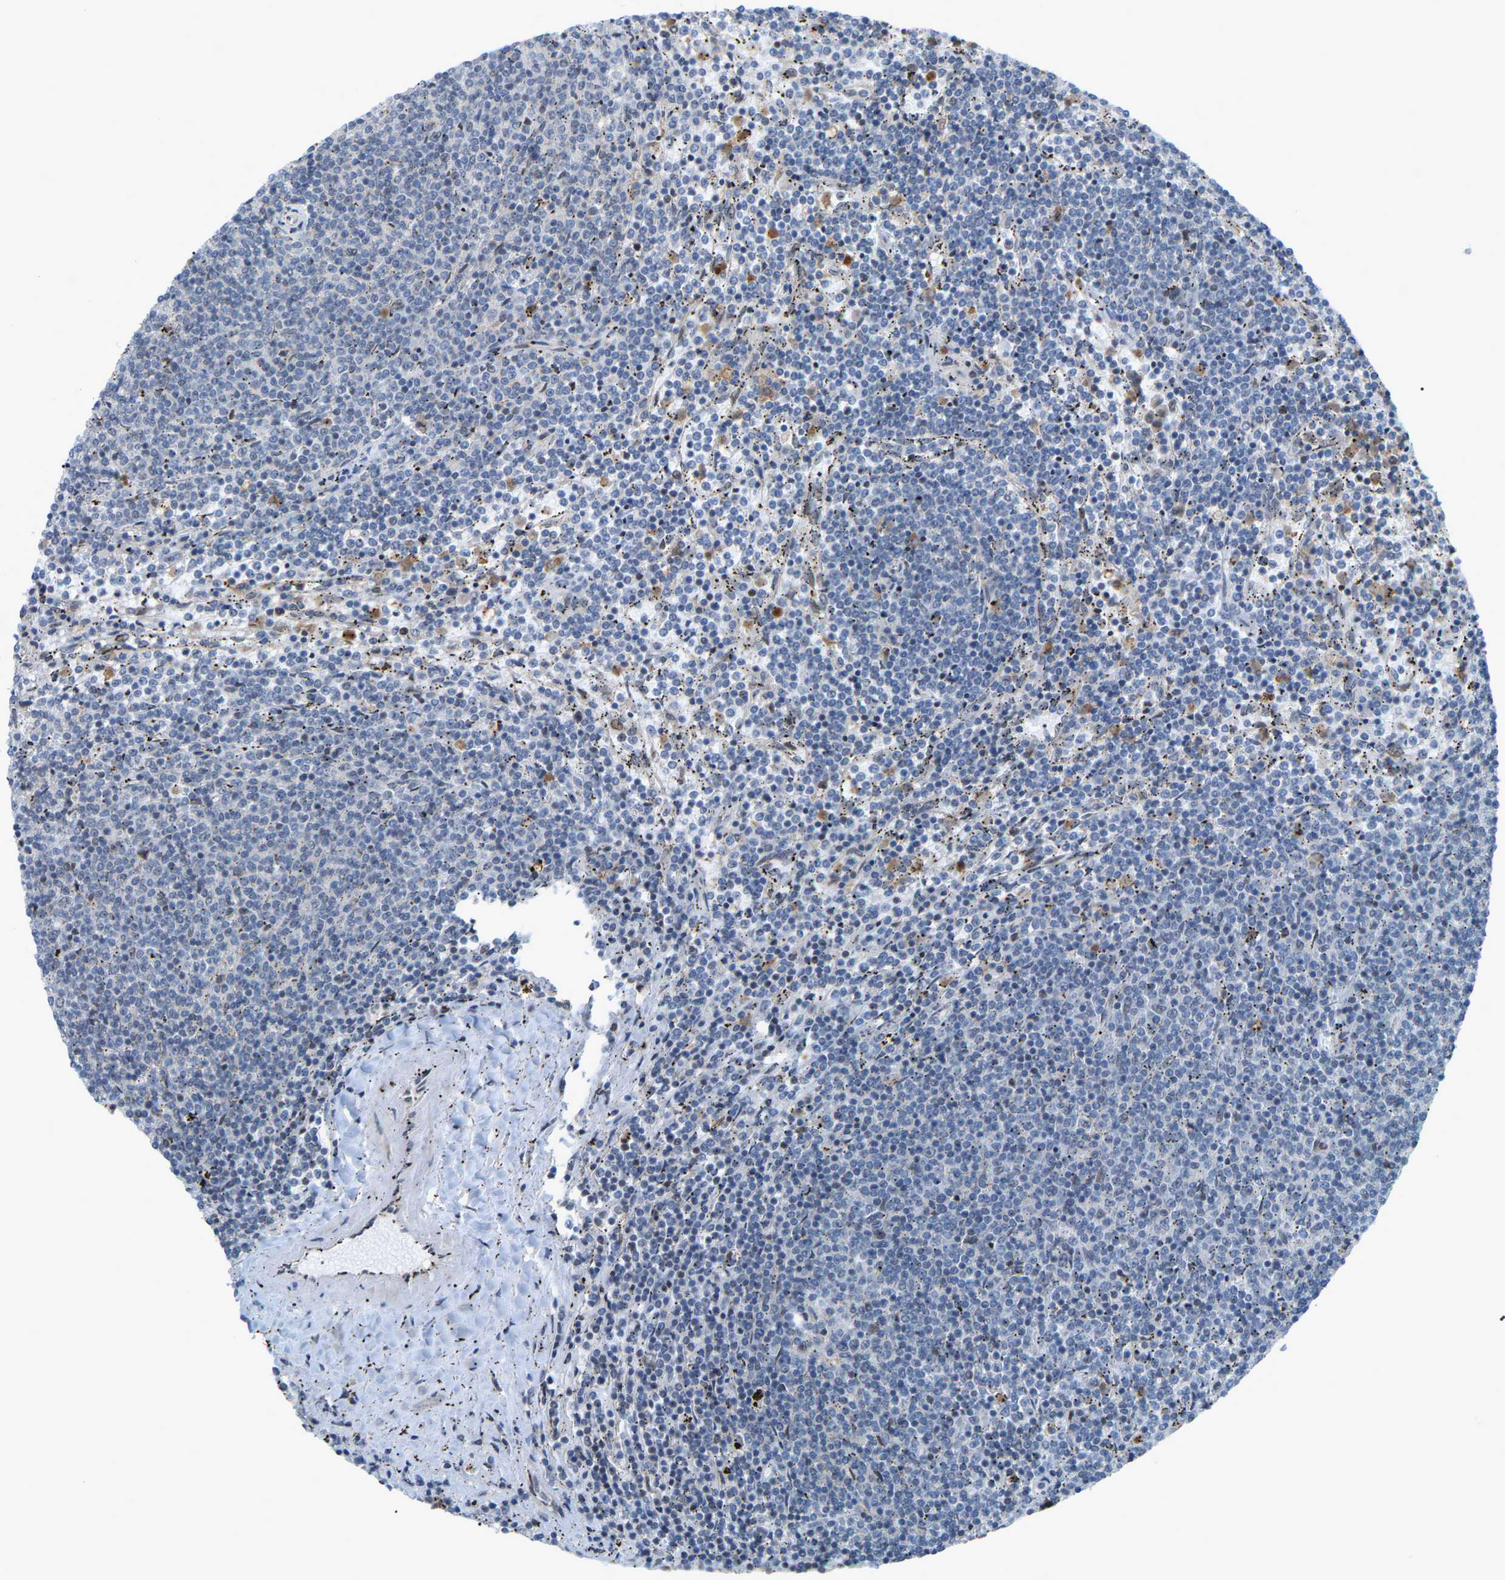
{"staining": {"intensity": "negative", "quantity": "none", "location": "none"}, "tissue": "lymphoma", "cell_type": "Tumor cells", "image_type": "cancer", "snomed": [{"axis": "morphology", "description": "Malignant lymphoma, non-Hodgkin's type, Low grade"}, {"axis": "topography", "description": "Spleen"}], "caption": "Immunohistochemical staining of low-grade malignant lymphoma, non-Hodgkin's type displays no significant positivity in tumor cells.", "gene": "CROT", "patient": {"sex": "female", "age": 50}}